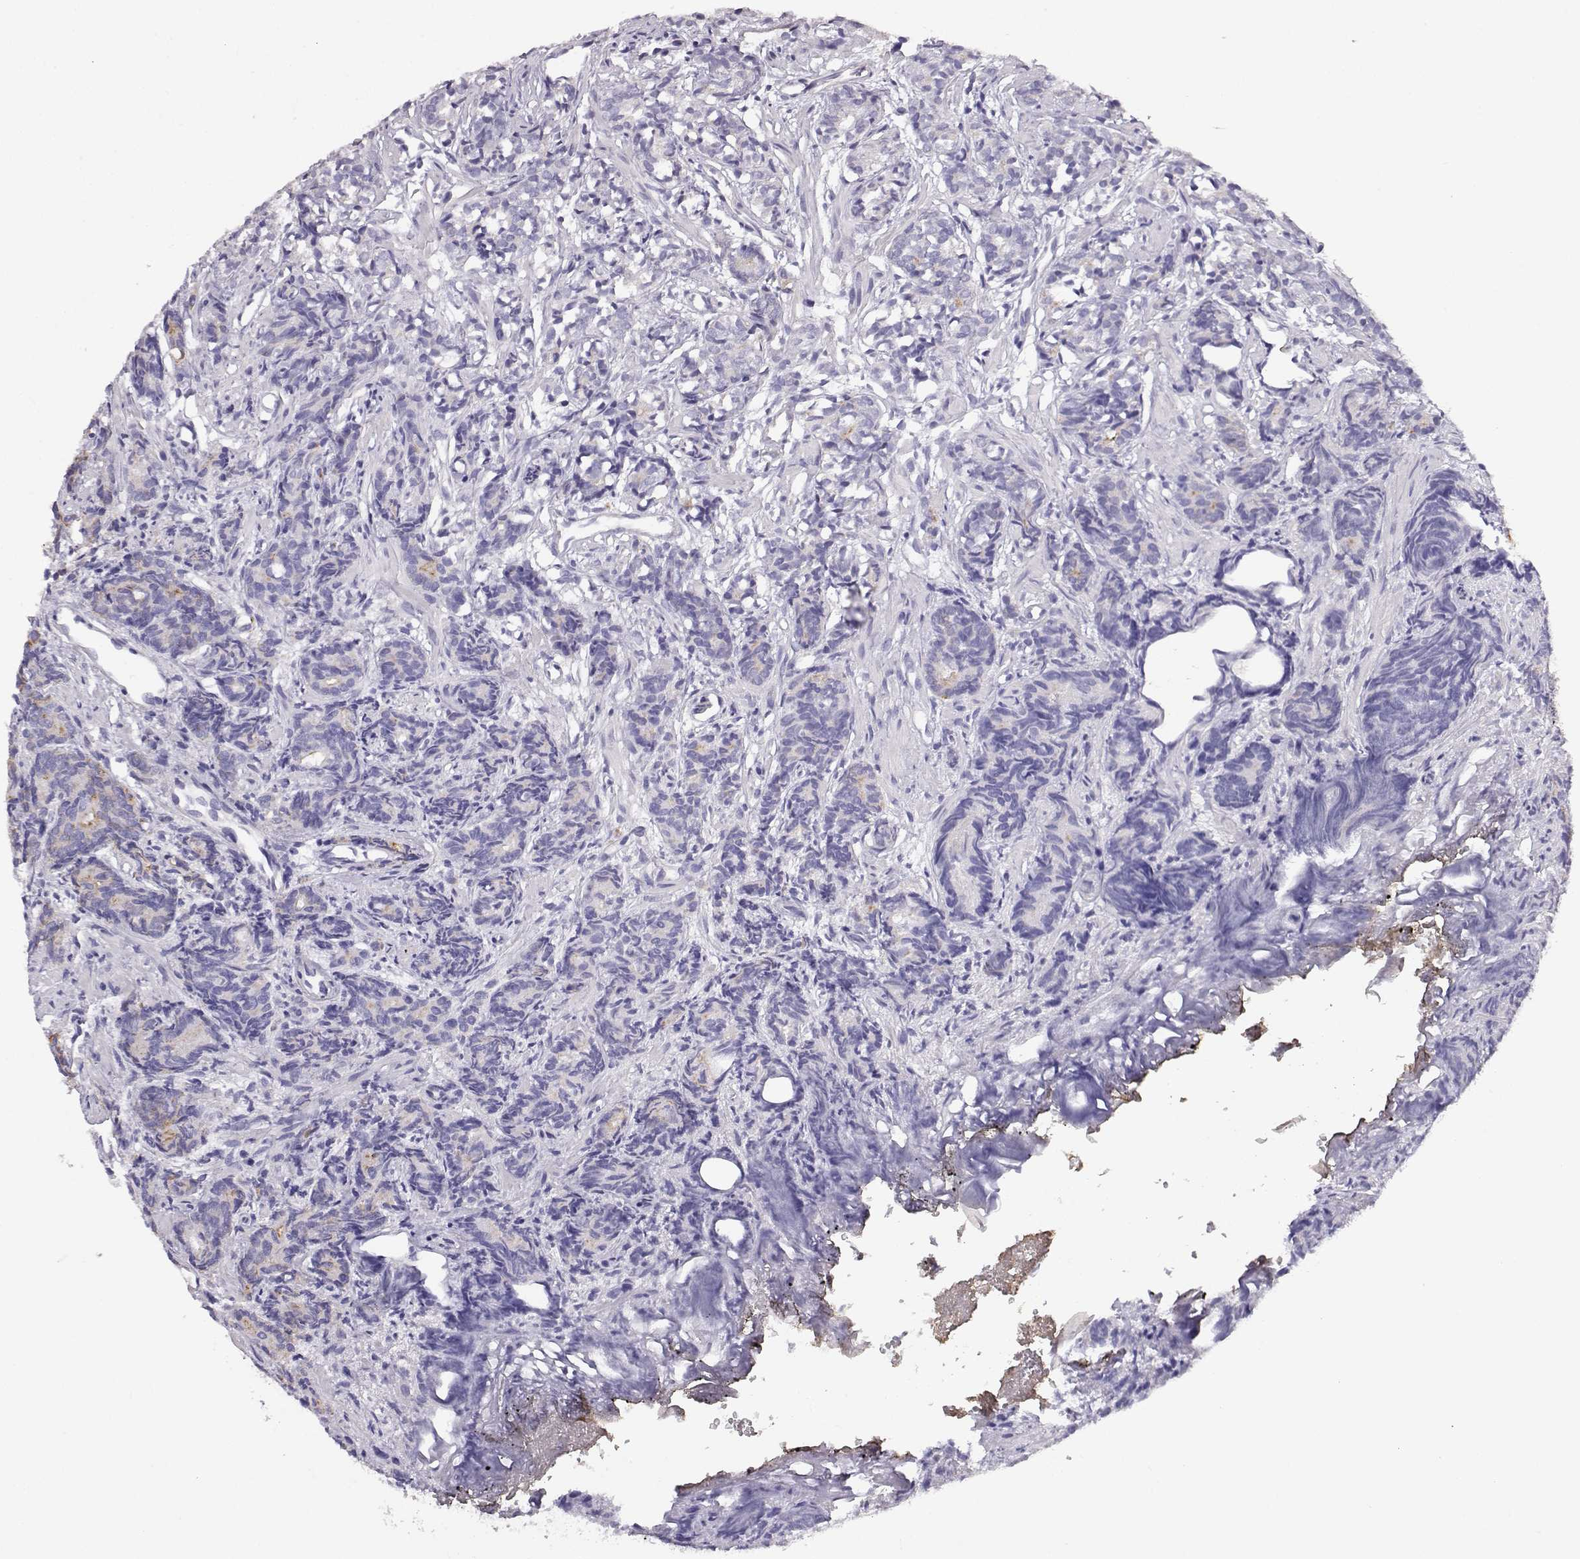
{"staining": {"intensity": "weak", "quantity": "<25%", "location": "cytoplasmic/membranous"}, "tissue": "prostate cancer", "cell_type": "Tumor cells", "image_type": "cancer", "snomed": [{"axis": "morphology", "description": "Adenocarcinoma, High grade"}, {"axis": "topography", "description": "Prostate"}], "caption": "An image of high-grade adenocarcinoma (prostate) stained for a protein displays no brown staining in tumor cells.", "gene": "ENDOU", "patient": {"sex": "male", "age": 84}}